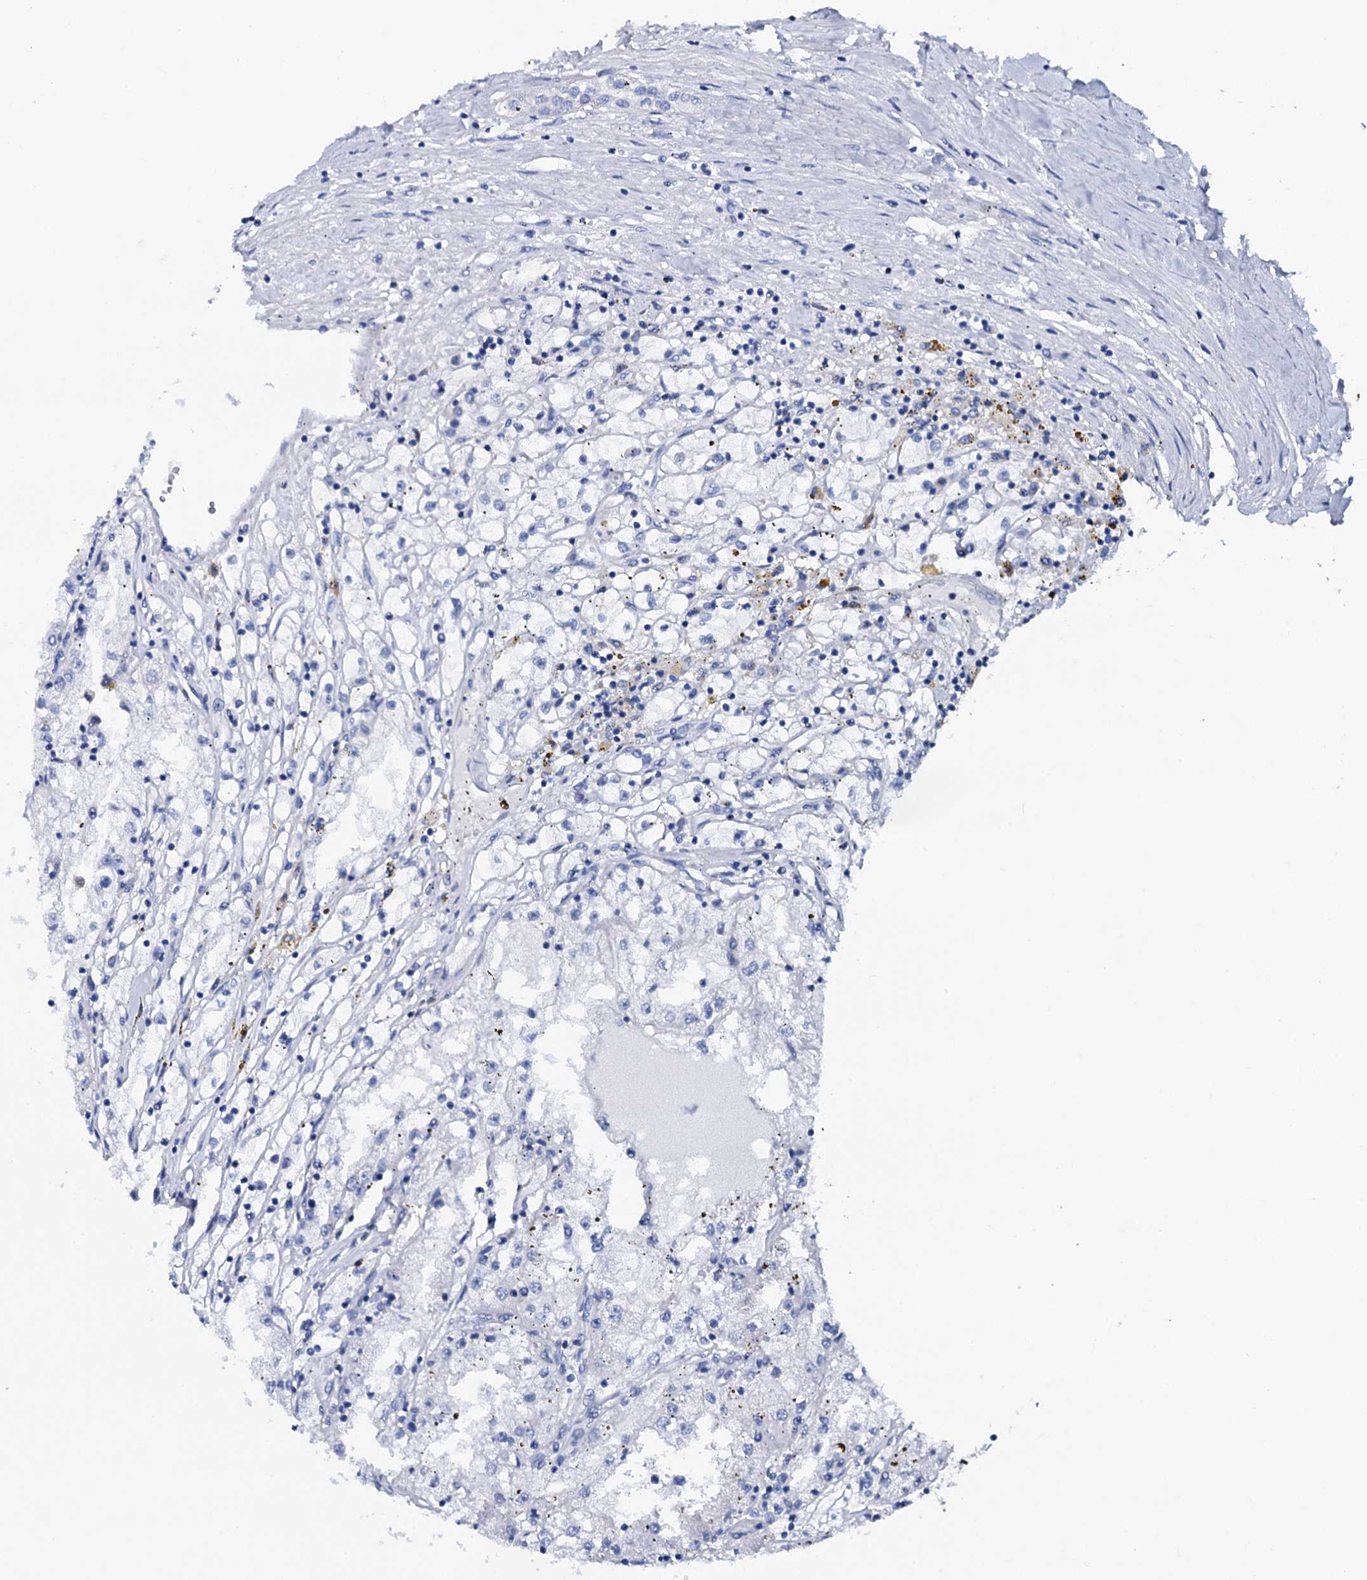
{"staining": {"intensity": "negative", "quantity": "none", "location": "none"}, "tissue": "renal cancer", "cell_type": "Tumor cells", "image_type": "cancer", "snomed": [{"axis": "morphology", "description": "Adenocarcinoma, NOS"}, {"axis": "topography", "description": "Kidney"}], "caption": "Tumor cells are negative for protein expression in human renal adenocarcinoma.", "gene": "GYS2", "patient": {"sex": "male", "age": 56}}